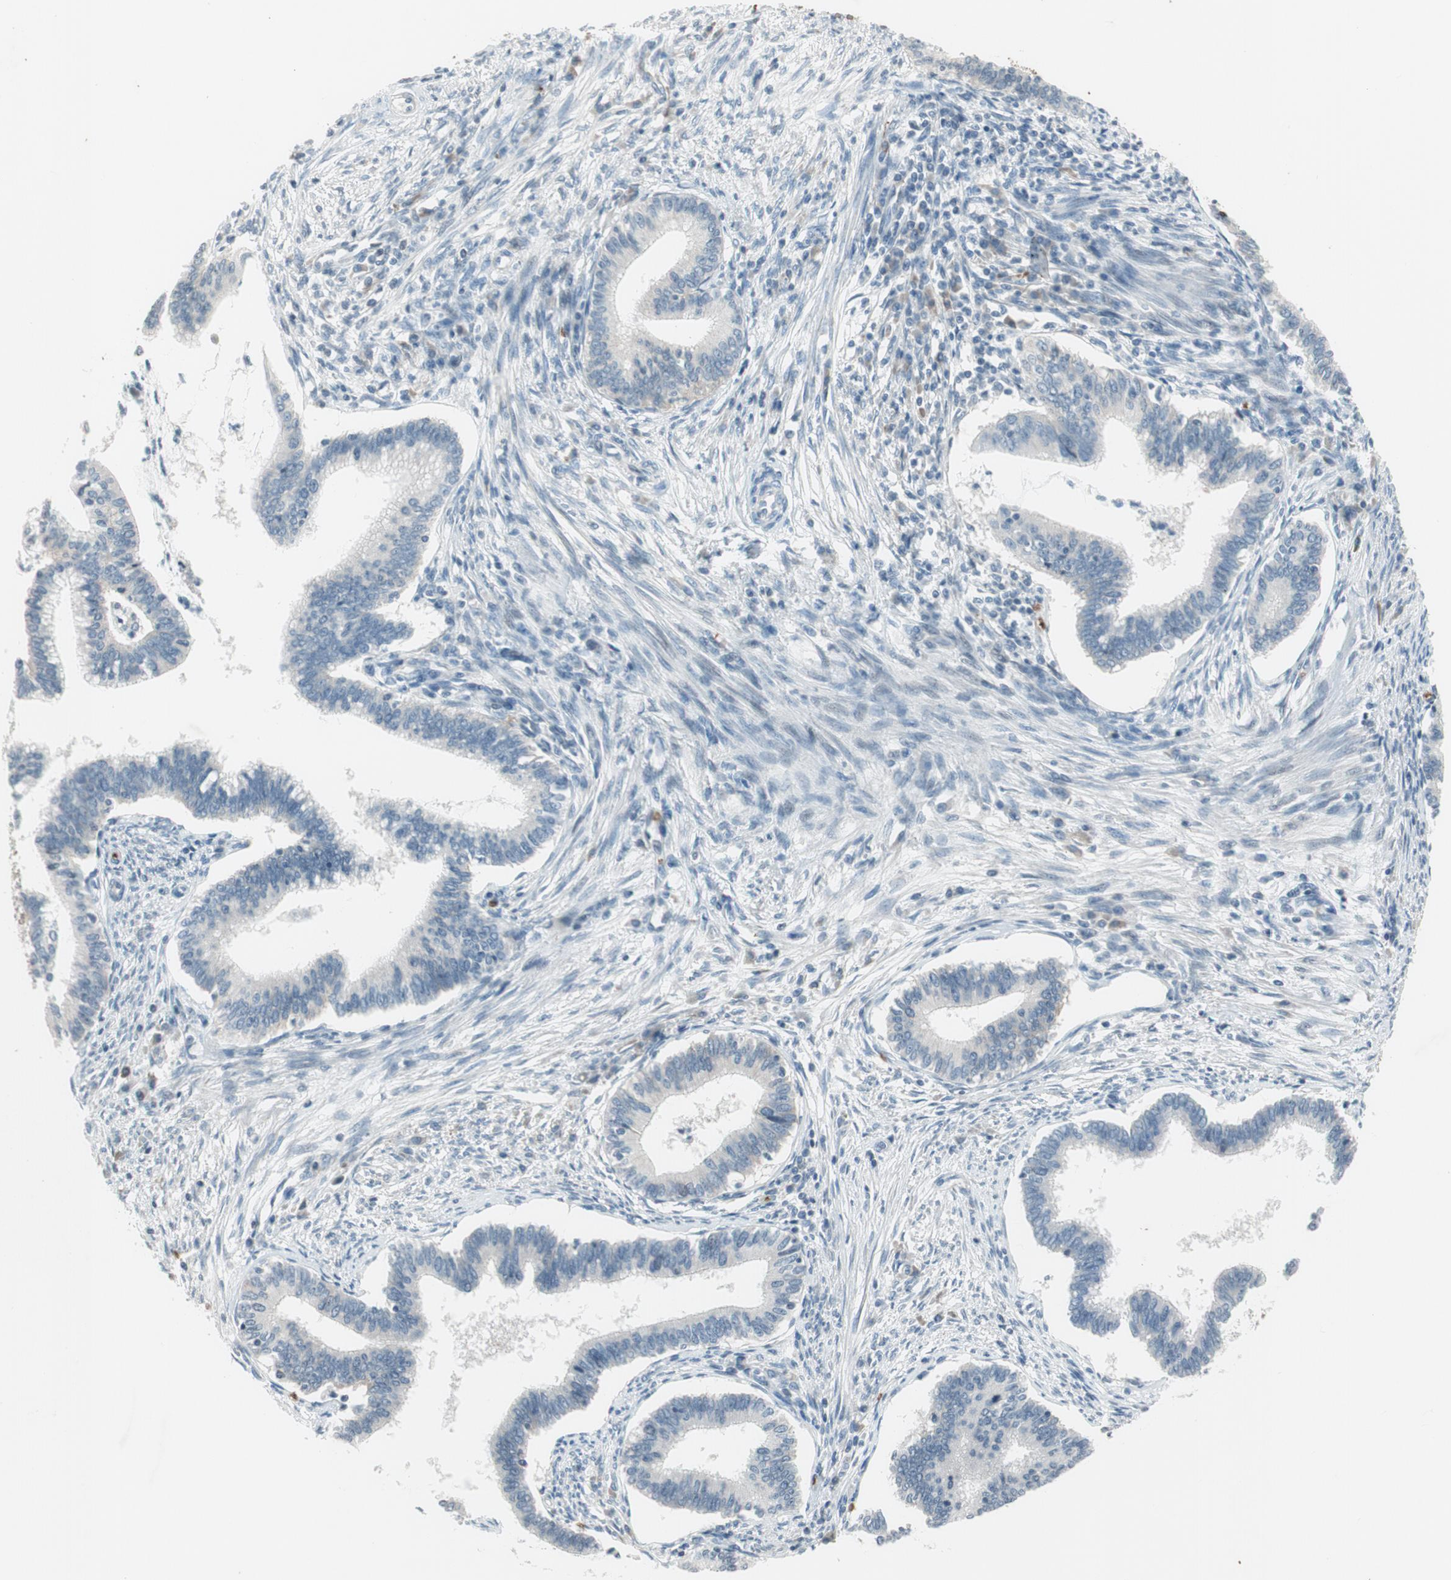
{"staining": {"intensity": "negative", "quantity": "none", "location": "none"}, "tissue": "cervical cancer", "cell_type": "Tumor cells", "image_type": "cancer", "snomed": [{"axis": "morphology", "description": "Adenocarcinoma, NOS"}, {"axis": "topography", "description": "Cervix"}], "caption": "Immunohistochemistry micrograph of neoplastic tissue: adenocarcinoma (cervical) stained with DAB (3,3'-diaminobenzidine) exhibits no significant protein positivity in tumor cells.", "gene": "GYPC", "patient": {"sex": "female", "age": 36}}